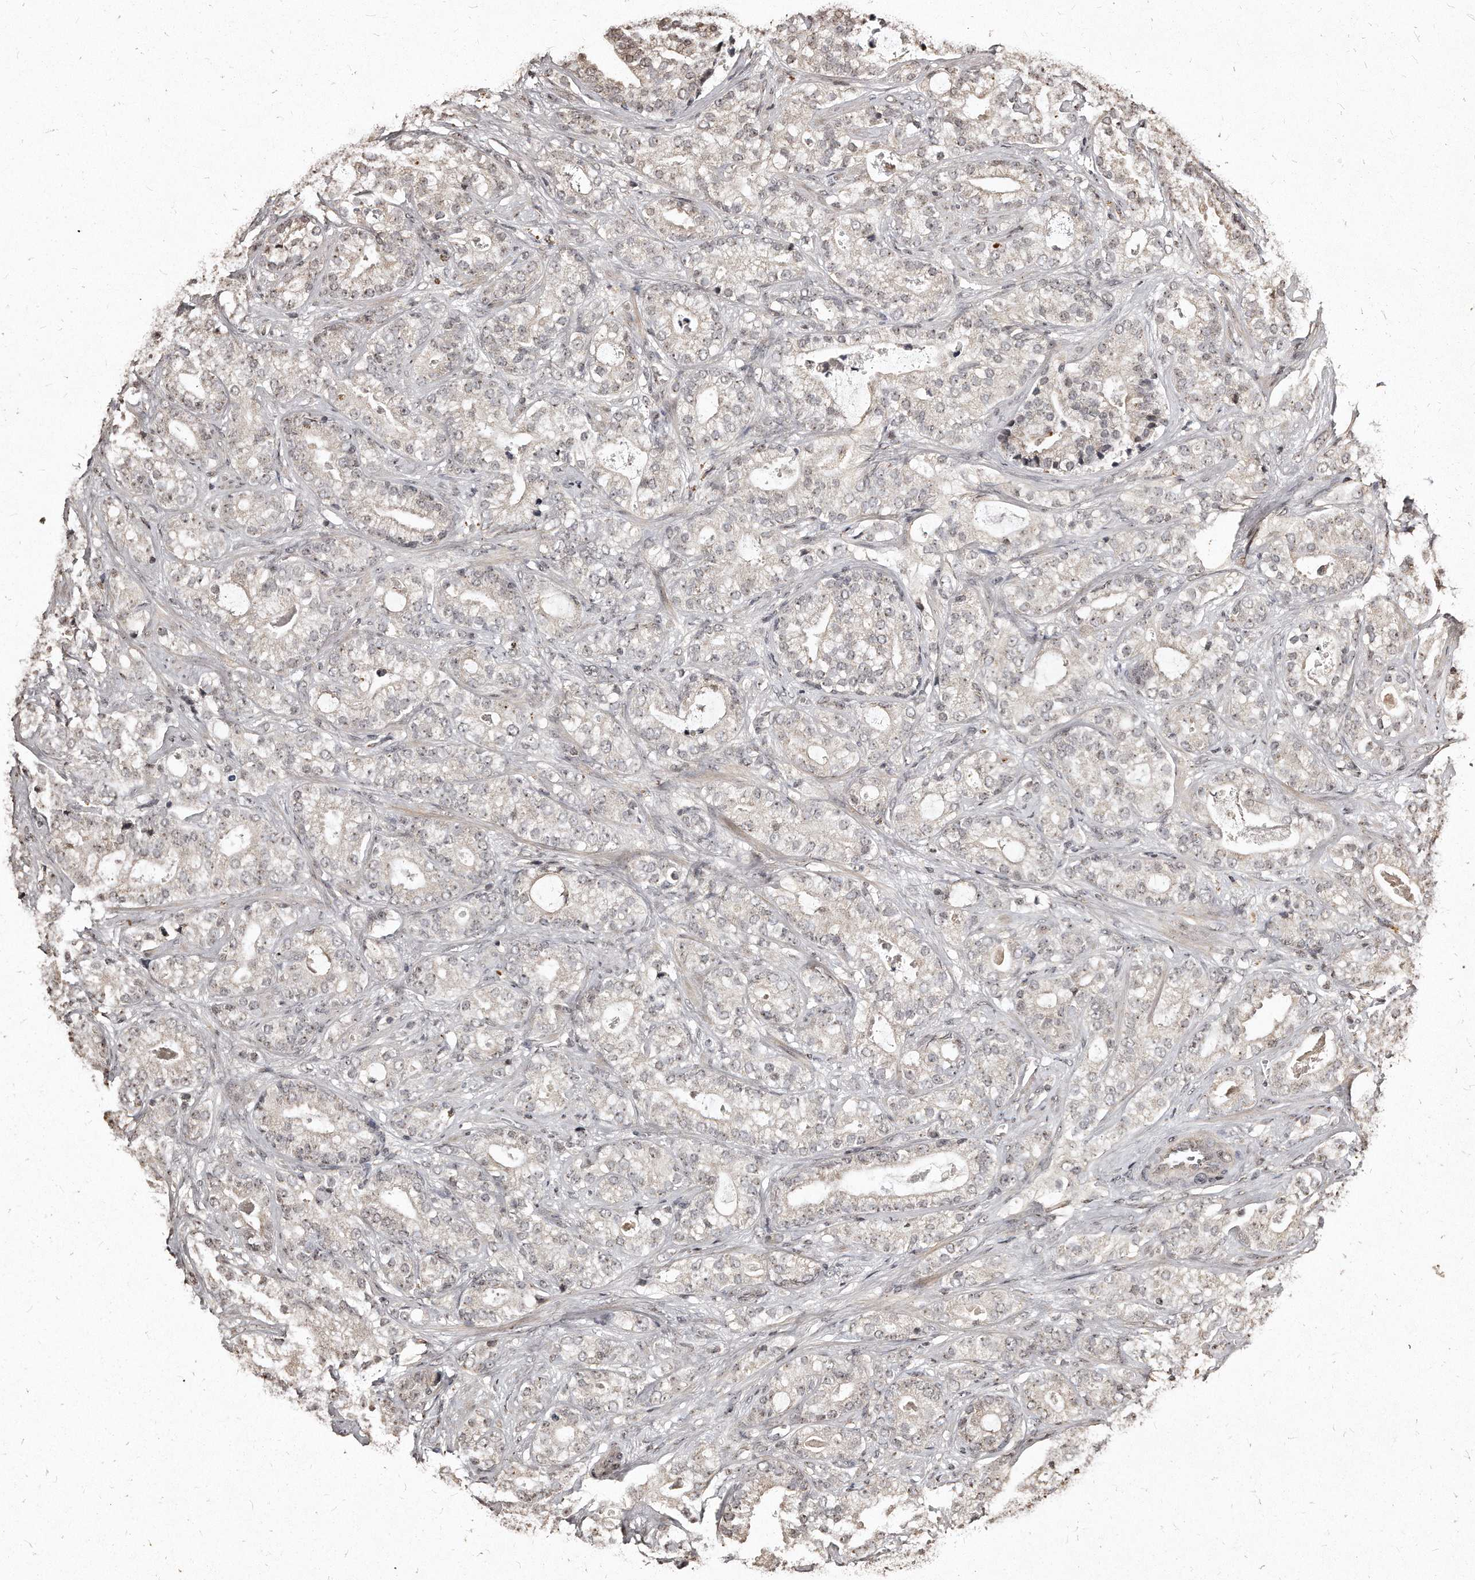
{"staining": {"intensity": "negative", "quantity": "none", "location": "none"}, "tissue": "prostate cancer", "cell_type": "Tumor cells", "image_type": "cancer", "snomed": [{"axis": "morphology", "description": "Adenocarcinoma, High grade"}, {"axis": "topography", "description": "Prostate and seminal vesicle, NOS"}], "caption": "Protein analysis of prostate cancer demonstrates no significant positivity in tumor cells.", "gene": "TSHR", "patient": {"sex": "male", "age": 67}}